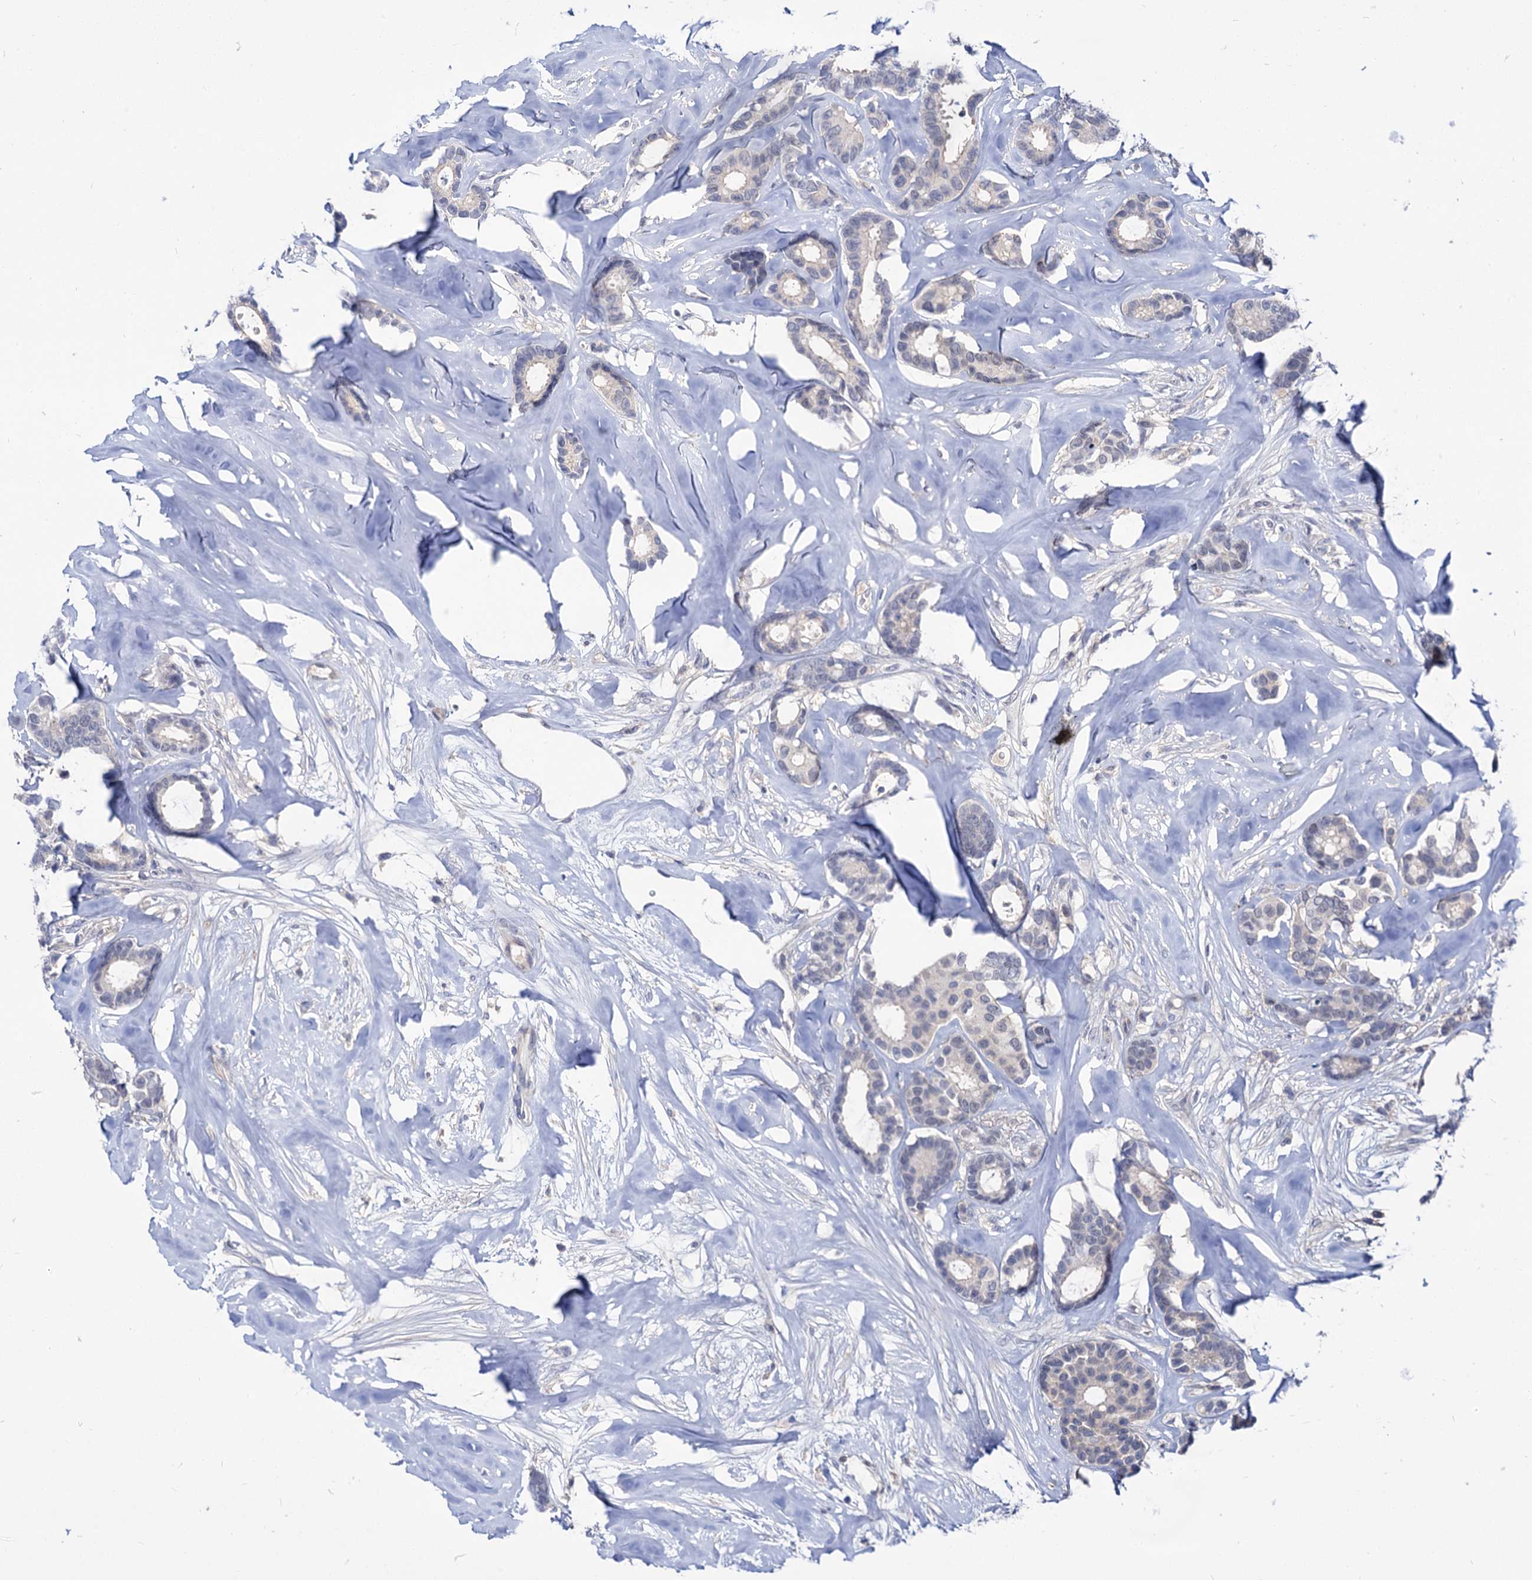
{"staining": {"intensity": "negative", "quantity": "none", "location": "none"}, "tissue": "breast cancer", "cell_type": "Tumor cells", "image_type": "cancer", "snomed": [{"axis": "morphology", "description": "Duct carcinoma"}, {"axis": "topography", "description": "Breast"}], "caption": "Human breast cancer stained for a protein using IHC demonstrates no expression in tumor cells.", "gene": "NEK10", "patient": {"sex": "female", "age": 87}}